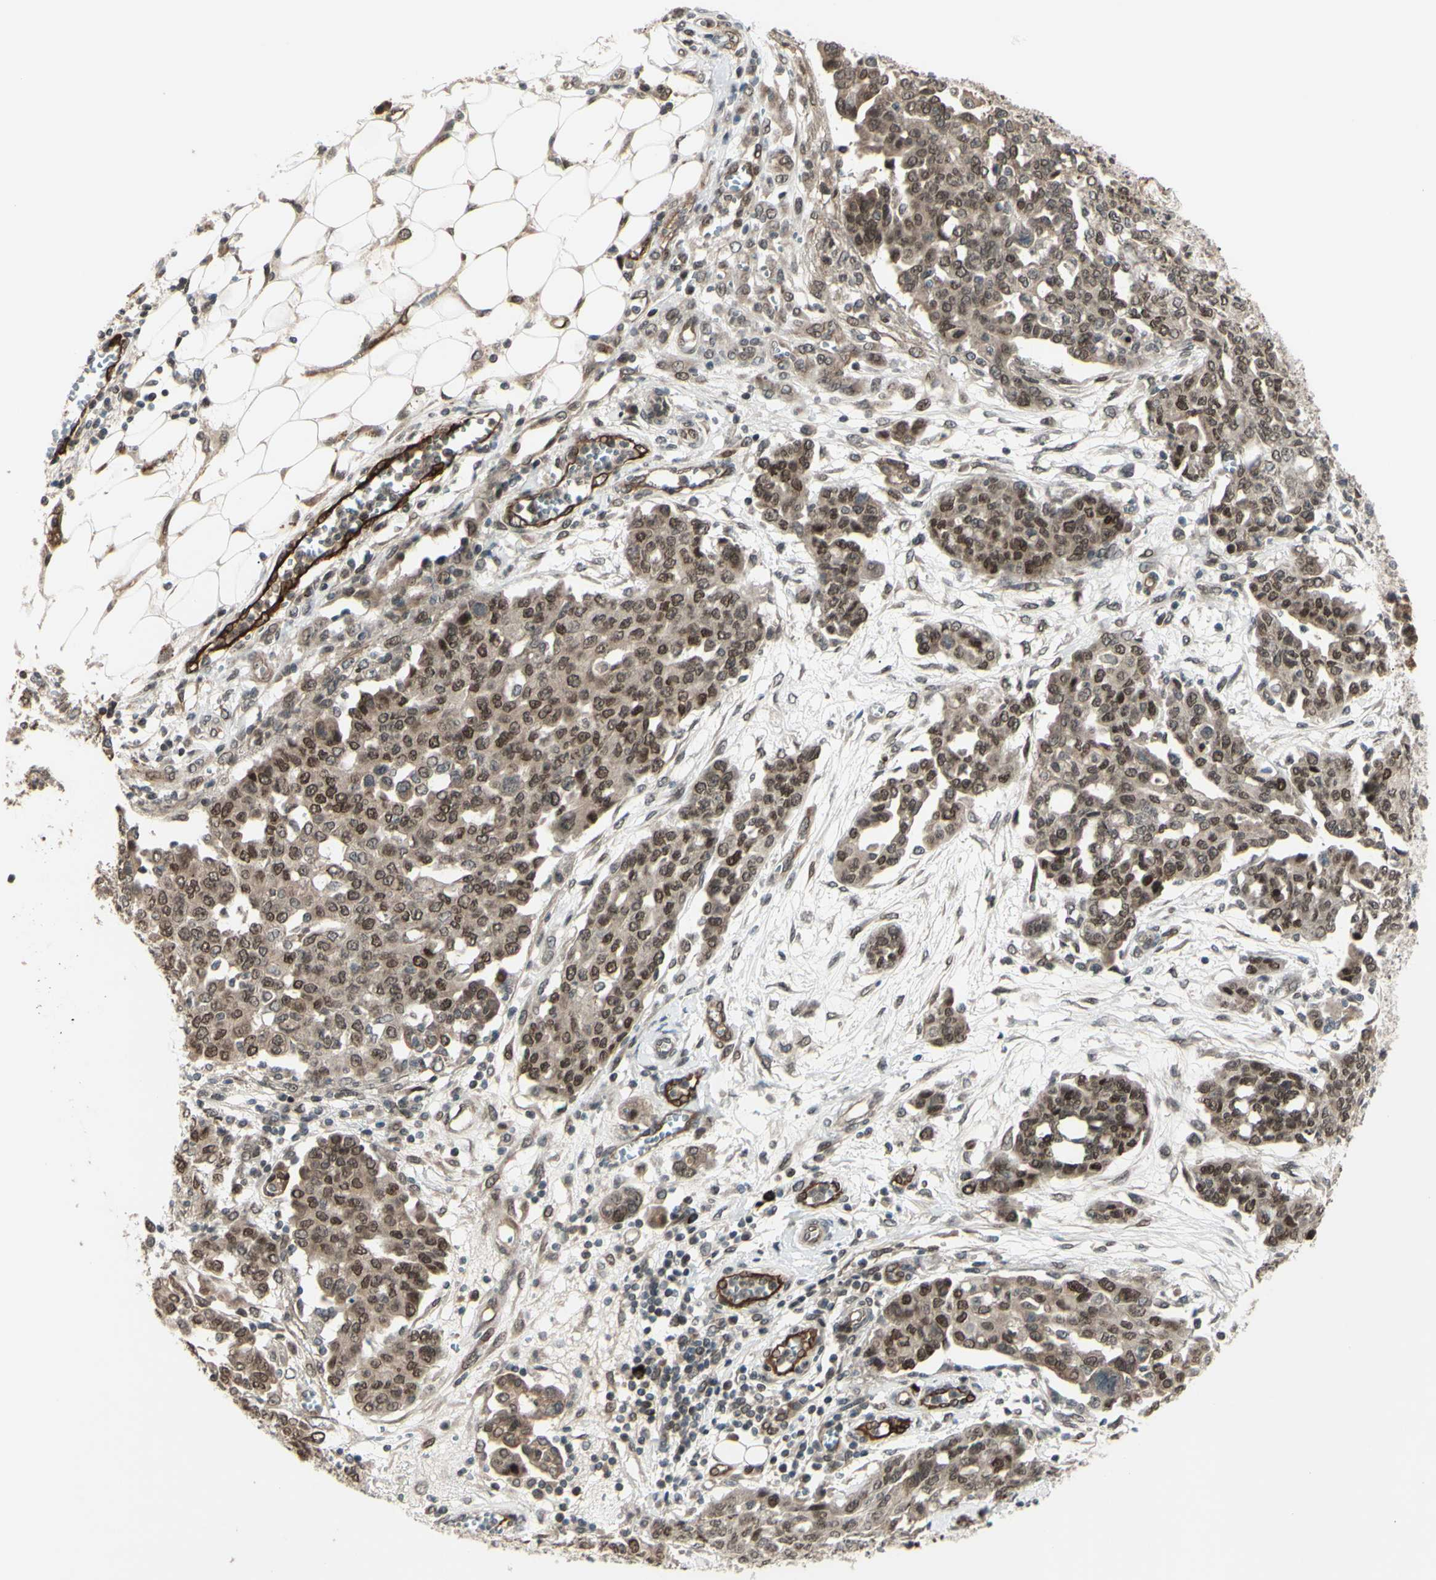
{"staining": {"intensity": "moderate", "quantity": ">75%", "location": "cytoplasmic/membranous,nuclear"}, "tissue": "ovarian cancer", "cell_type": "Tumor cells", "image_type": "cancer", "snomed": [{"axis": "morphology", "description": "Cystadenocarcinoma, serous, NOS"}, {"axis": "topography", "description": "Soft tissue"}, {"axis": "topography", "description": "Ovary"}], "caption": "Tumor cells reveal medium levels of moderate cytoplasmic/membranous and nuclear positivity in approximately >75% of cells in ovarian serous cystadenocarcinoma.", "gene": "MLF2", "patient": {"sex": "female", "age": 57}}